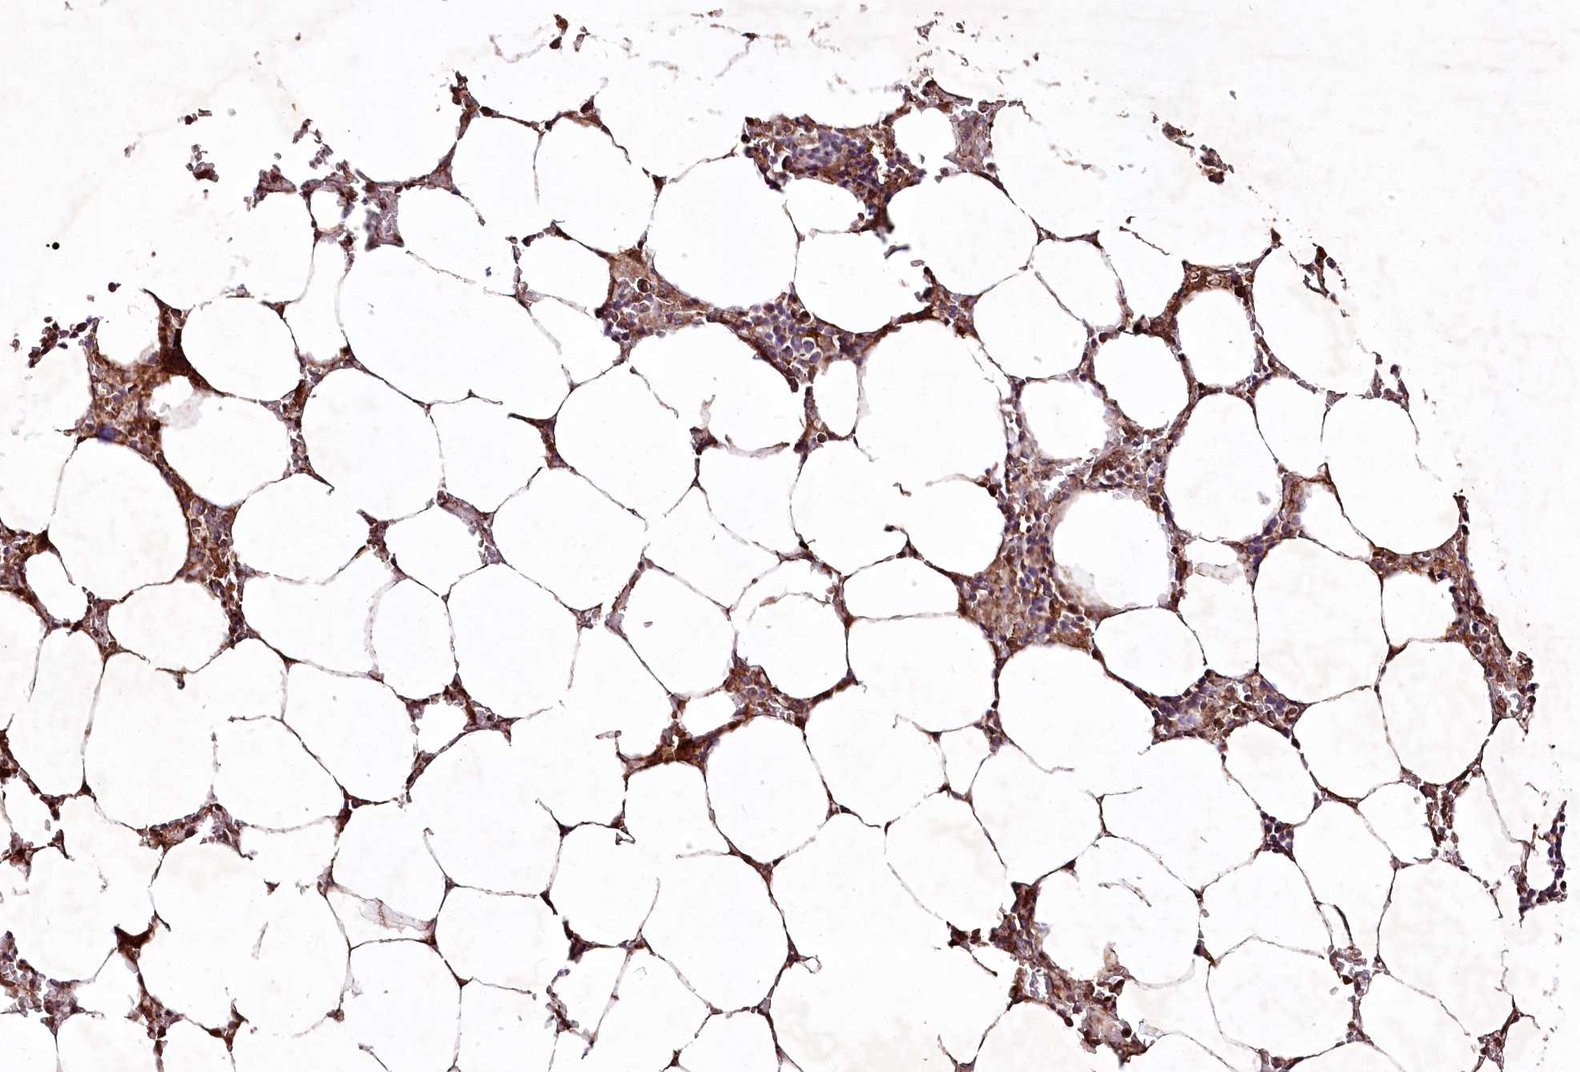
{"staining": {"intensity": "strong", "quantity": ">75%", "location": "cytoplasmic/membranous,nuclear"}, "tissue": "bone marrow", "cell_type": "Hematopoietic cells", "image_type": "normal", "snomed": [{"axis": "morphology", "description": "Normal tissue, NOS"}, {"axis": "topography", "description": "Bone marrow"}], "caption": "Immunohistochemical staining of unremarkable bone marrow shows >75% levels of strong cytoplasmic/membranous,nuclear protein expression in approximately >75% of hematopoietic cells.", "gene": "PSTK", "patient": {"sex": "male", "age": 70}}